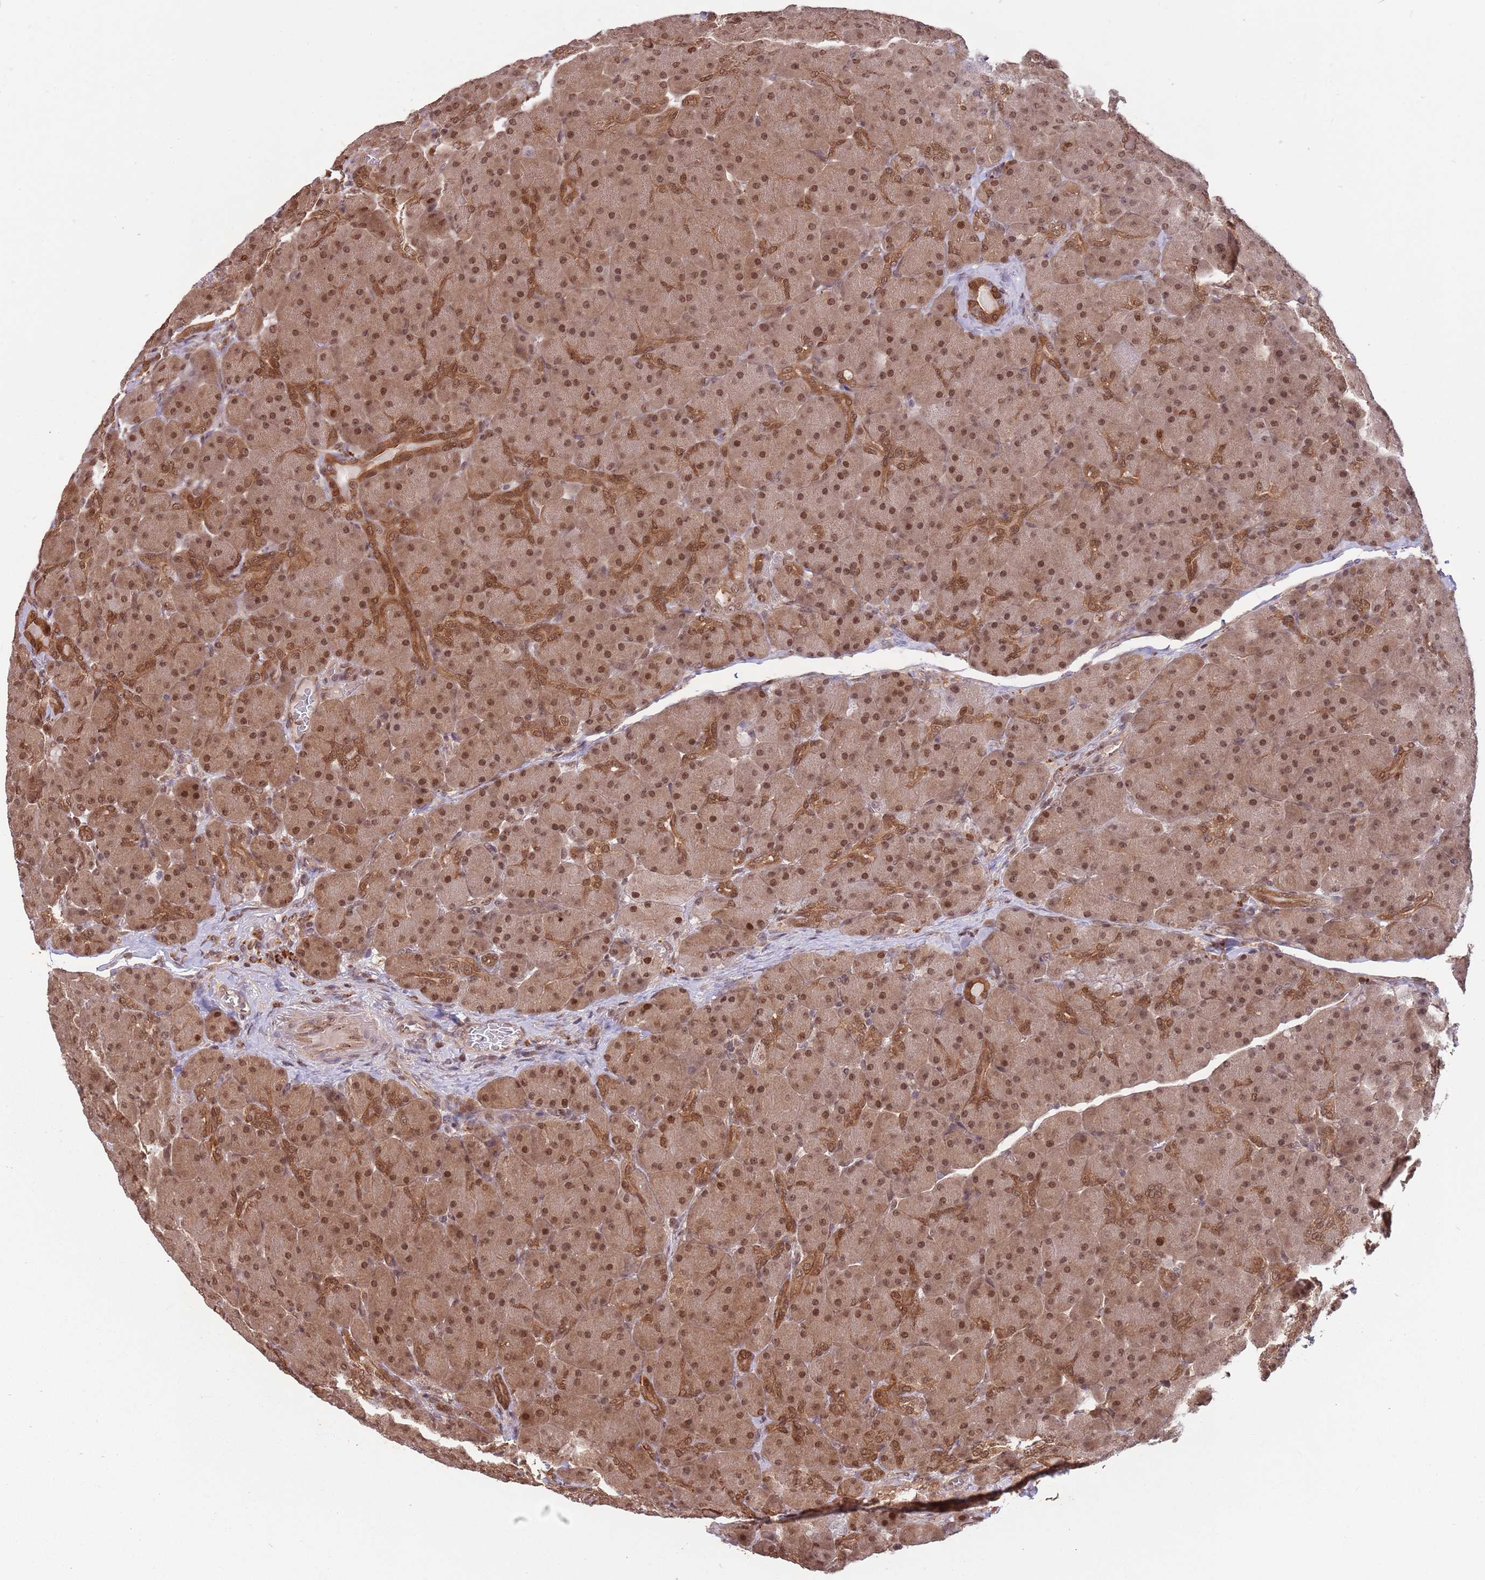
{"staining": {"intensity": "moderate", "quantity": ">75%", "location": "cytoplasmic/membranous,nuclear"}, "tissue": "pancreas", "cell_type": "Exocrine glandular cells", "image_type": "normal", "snomed": [{"axis": "morphology", "description": "Normal tissue, NOS"}, {"axis": "topography", "description": "Pancreas"}], "caption": "Moderate cytoplasmic/membranous,nuclear staining is present in approximately >75% of exocrine glandular cells in normal pancreas. (IHC, brightfield microscopy, high magnification).", "gene": "SALL1", "patient": {"sex": "male", "age": 66}}